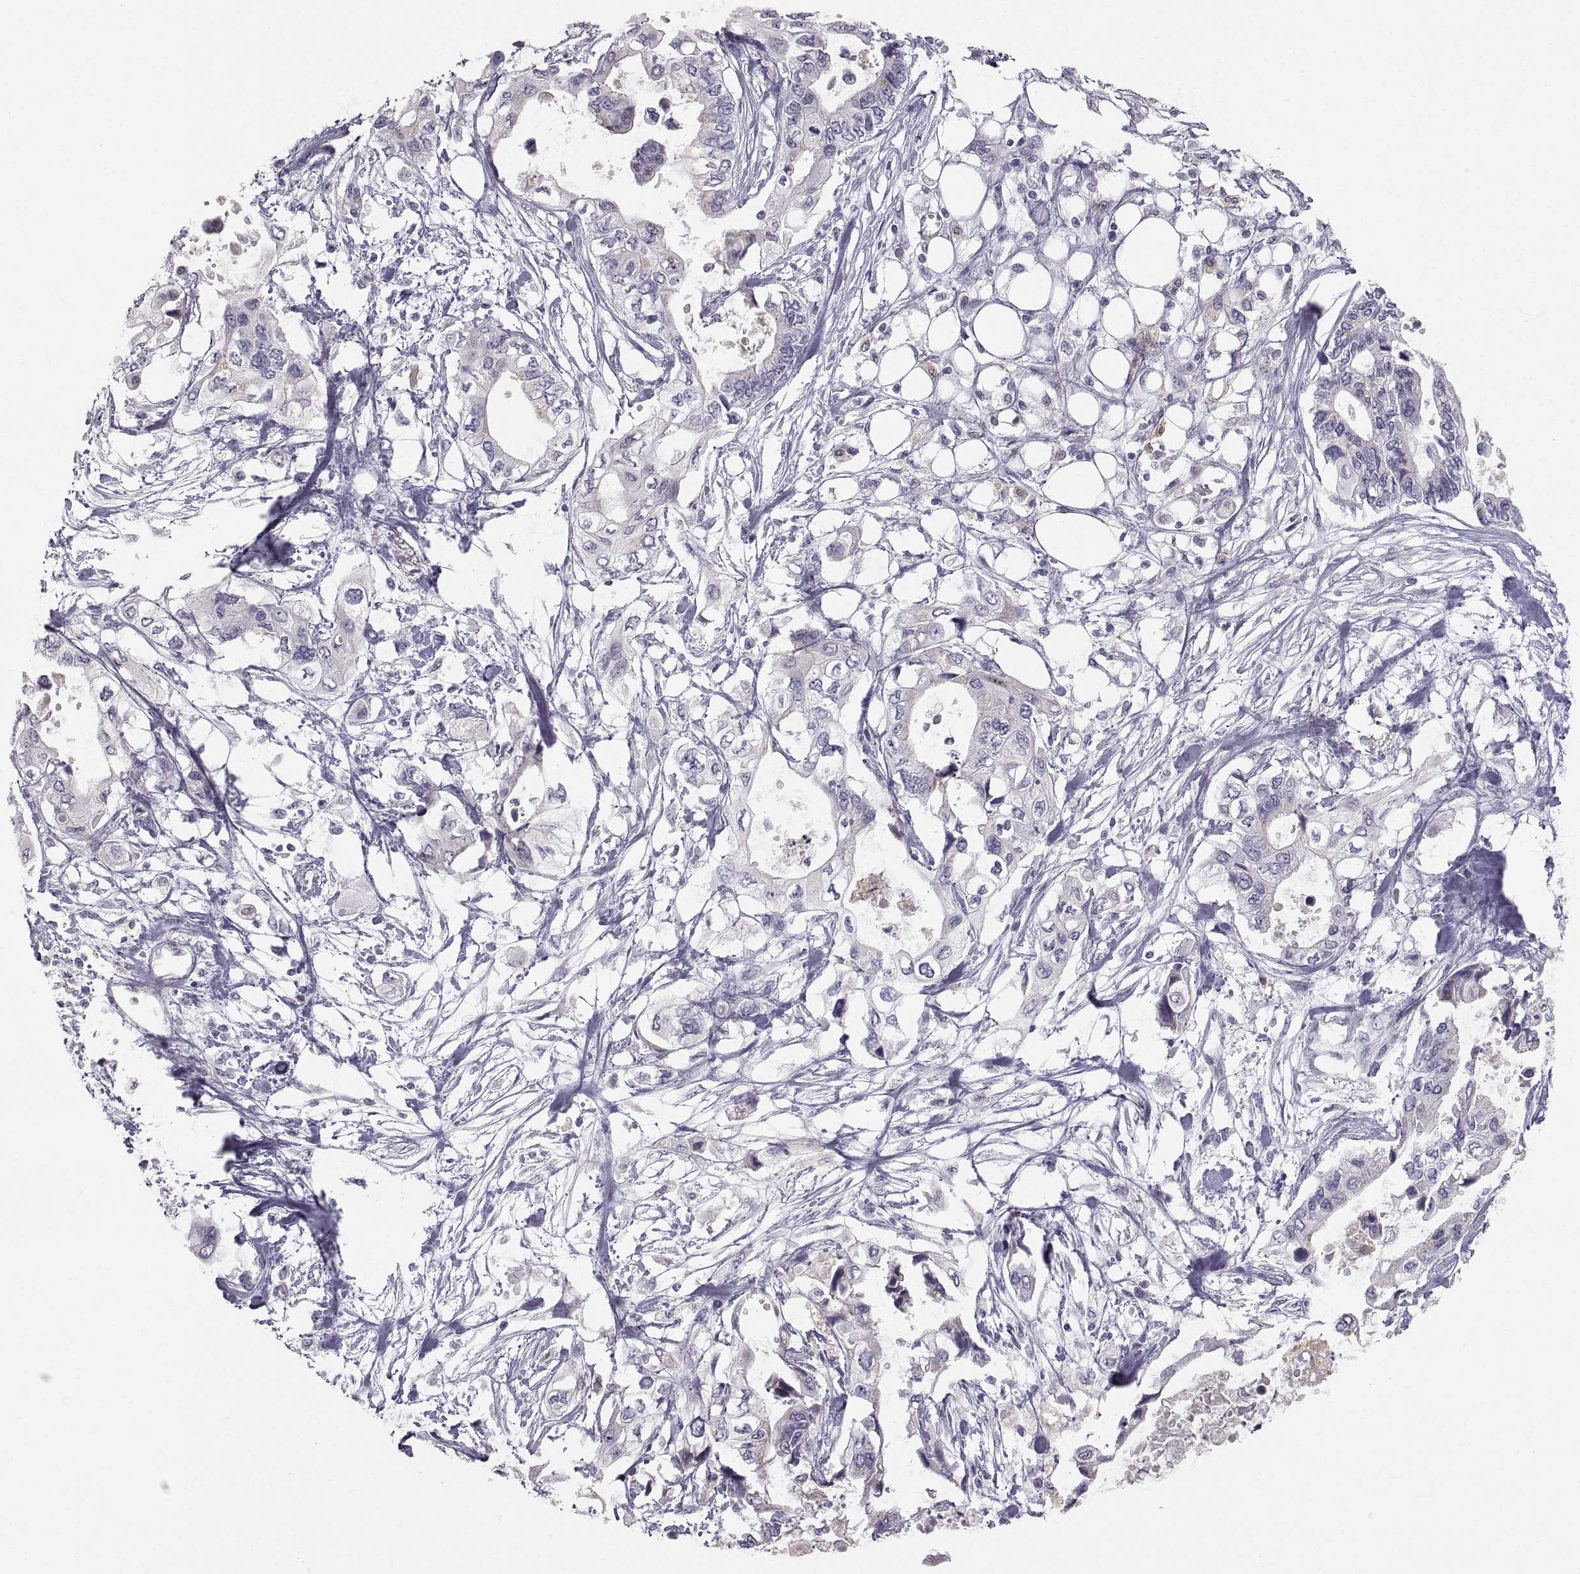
{"staining": {"intensity": "negative", "quantity": "none", "location": "none"}, "tissue": "pancreatic cancer", "cell_type": "Tumor cells", "image_type": "cancer", "snomed": [{"axis": "morphology", "description": "Adenocarcinoma, NOS"}, {"axis": "topography", "description": "Pancreas"}], "caption": "IHC photomicrograph of adenocarcinoma (pancreatic) stained for a protein (brown), which exhibits no expression in tumor cells.", "gene": "PGM5", "patient": {"sex": "female", "age": 63}}